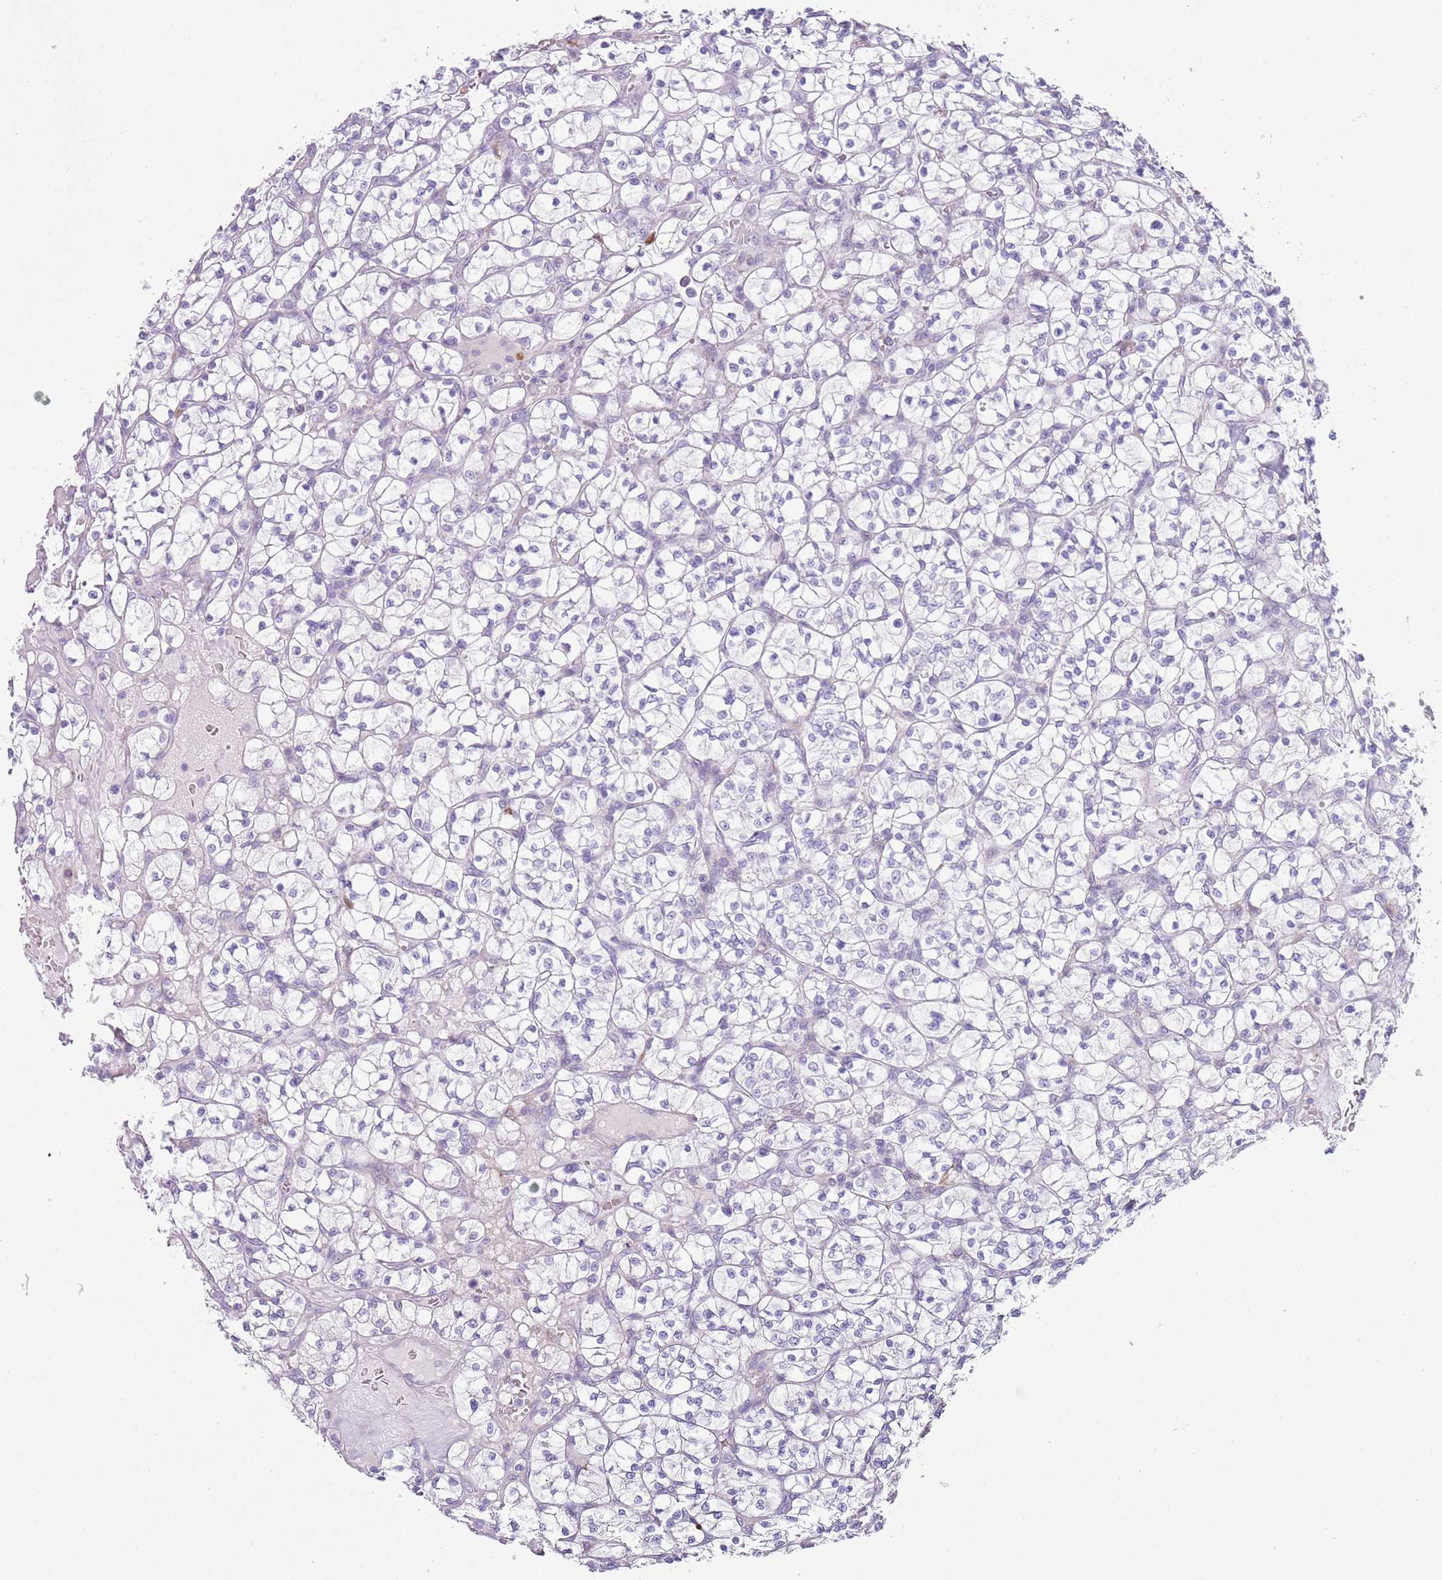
{"staining": {"intensity": "negative", "quantity": "none", "location": "none"}, "tissue": "renal cancer", "cell_type": "Tumor cells", "image_type": "cancer", "snomed": [{"axis": "morphology", "description": "Adenocarcinoma, NOS"}, {"axis": "topography", "description": "Kidney"}], "caption": "A photomicrograph of human renal cancer is negative for staining in tumor cells.", "gene": "CD177", "patient": {"sex": "female", "age": 64}}